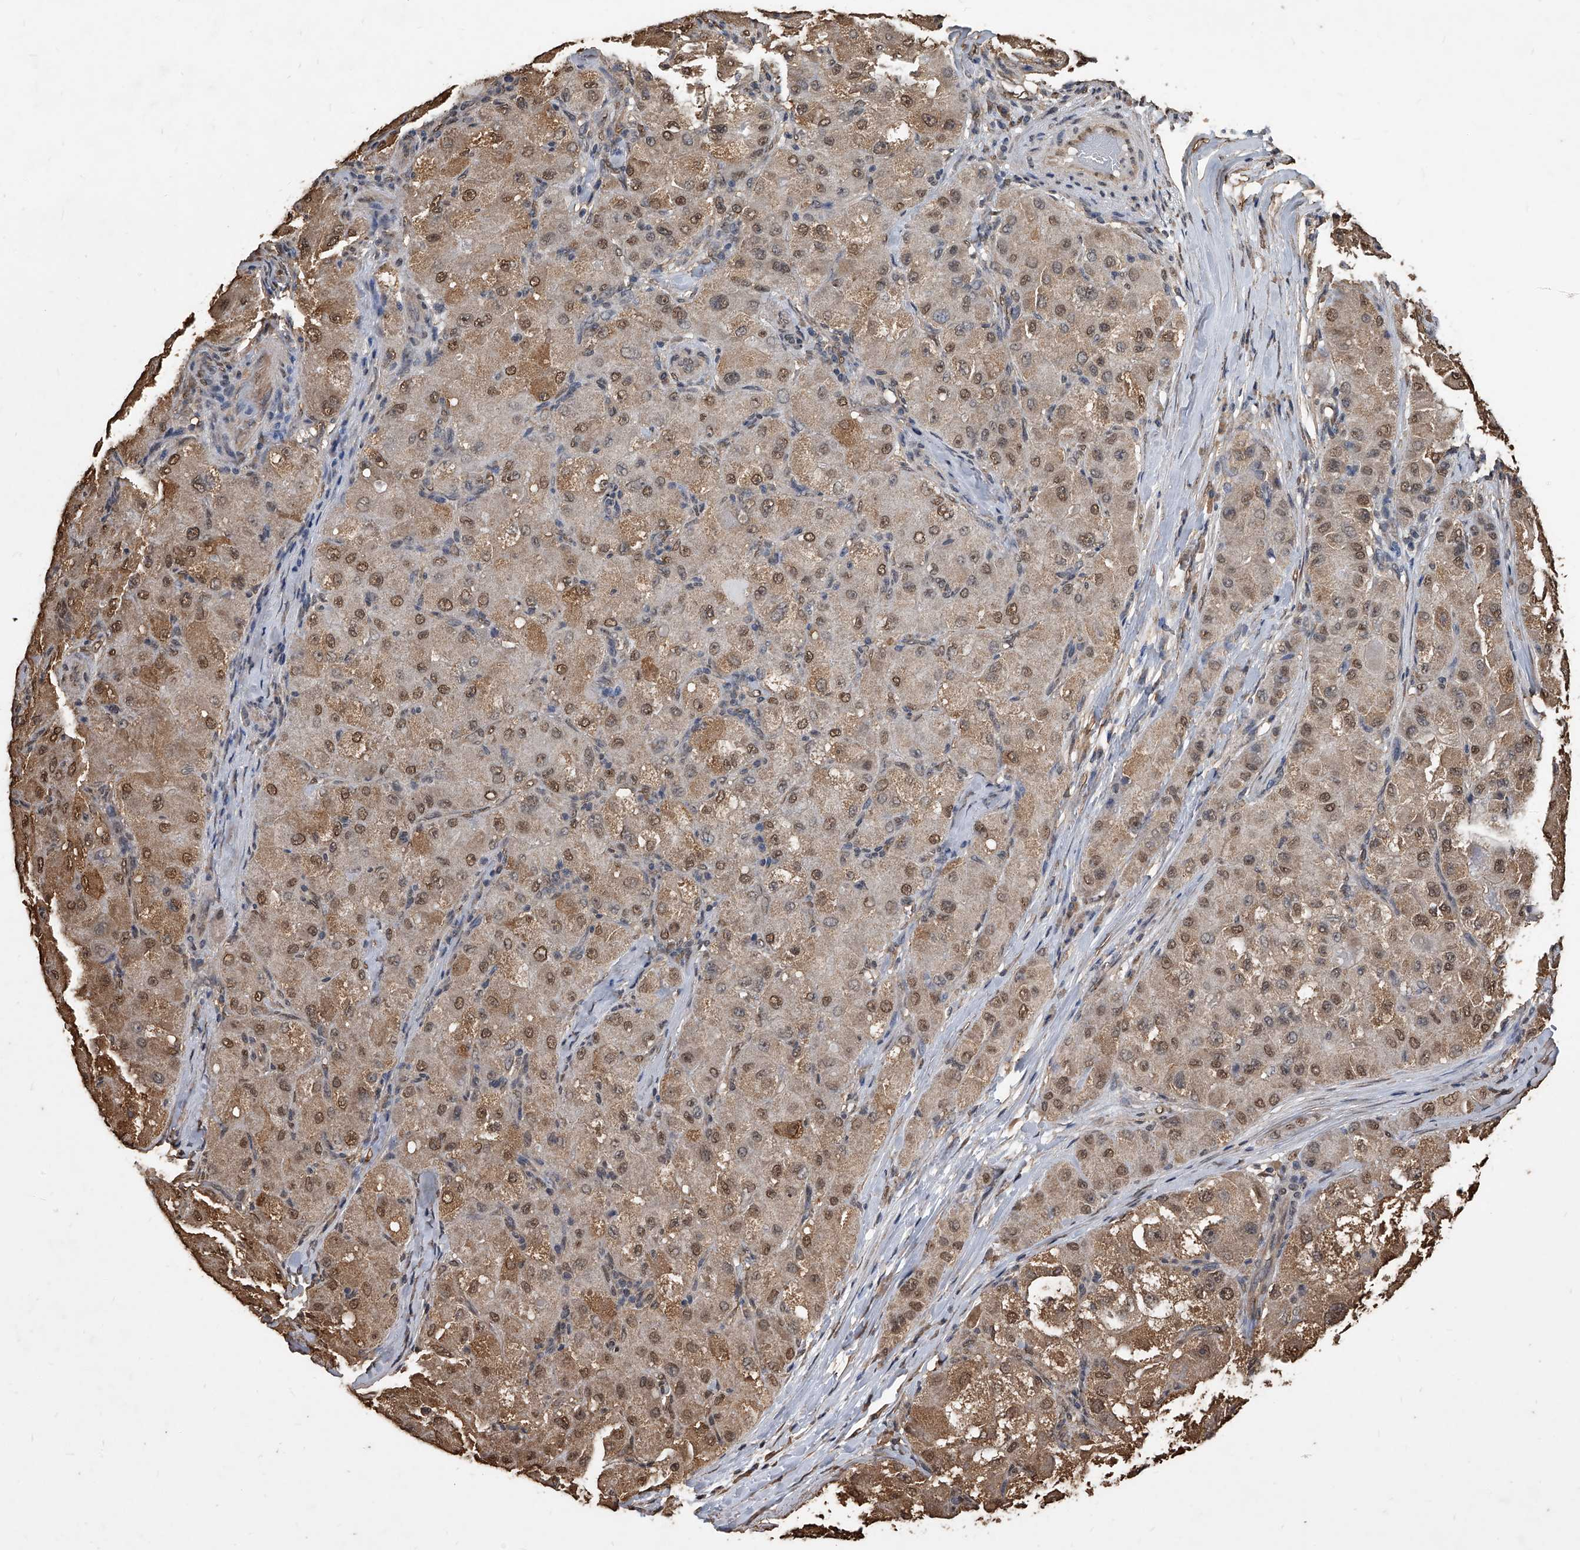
{"staining": {"intensity": "moderate", "quantity": ">75%", "location": "cytoplasmic/membranous,nuclear"}, "tissue": "liver cancer", "cell_type": "Tumor cells", "image_type": "cancer", "snomed": [{"axis": "morphology", "description": "Carcinoma, Hepatocellular, NOS"}, {"axis": "topography", "description": "Liver"}], "caption": "DAB immunohistochemical staining of liver cancer shows moderate cytoplasmic/membranous and nuclear protein staining in approximately >75% of tumor cells.", "gene": "FBXL4", "patient": {"sex": "male", "age": 80}}